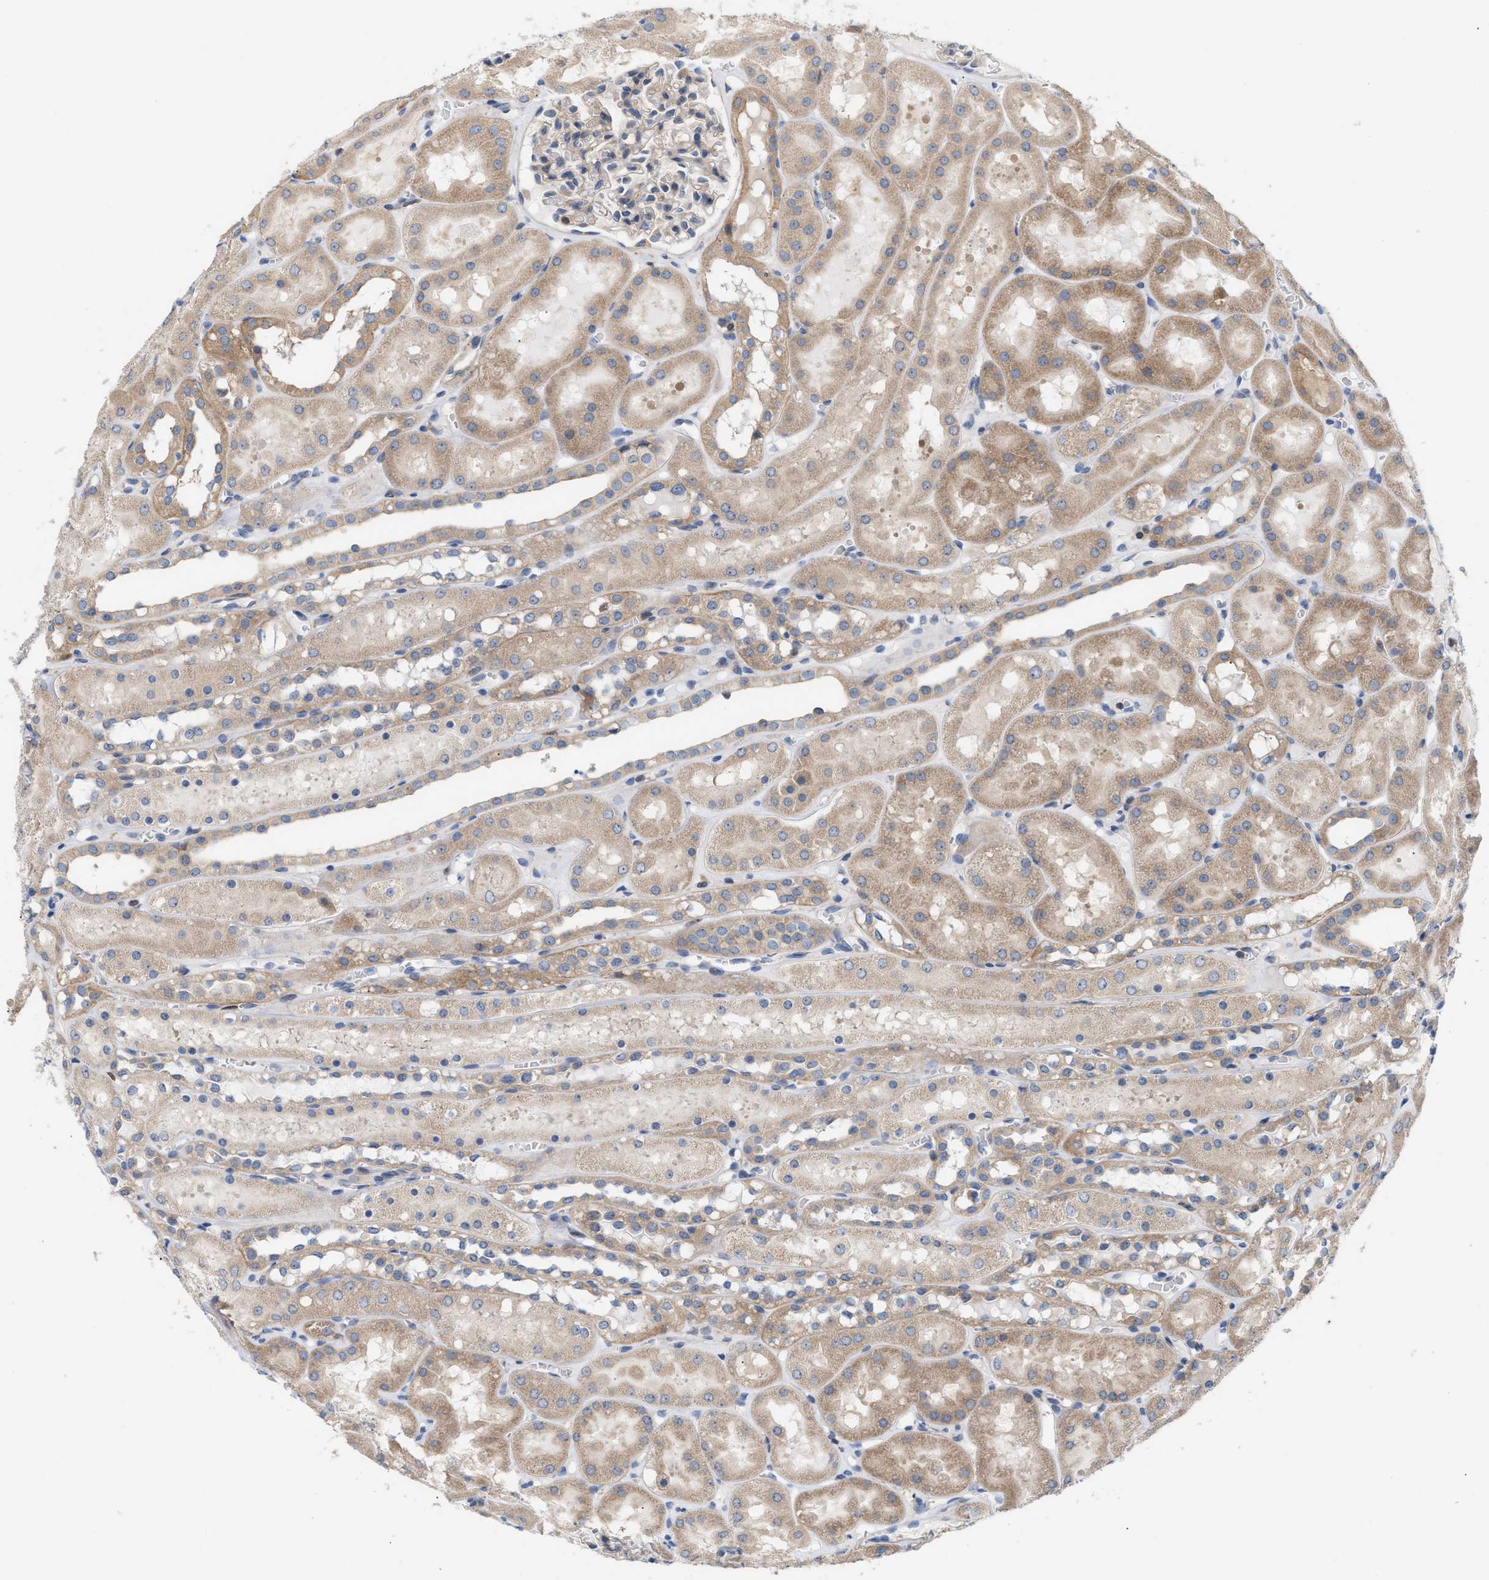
{"staining": {"intensity": "weak", "quantity": "<25%", "location": "cytoplasmic/membranous"}, "tissue": "kidney", "cell_type": "Cells in glomeruli", "image_type": "normal", "snomed": [{"axis": "morphology", "description": "Normal tissue, NOS"}, {"axis": "topography", "description": "Kidney"}, {"axis": "topography", "description": "Urinary bladder"}], "caption": "Protein analysis of unremarkable kidney demonstrates no significant positivity in cells in glomeruli.", "gene": "DBNL", "patient": {"sex": "male", "age": 16}}